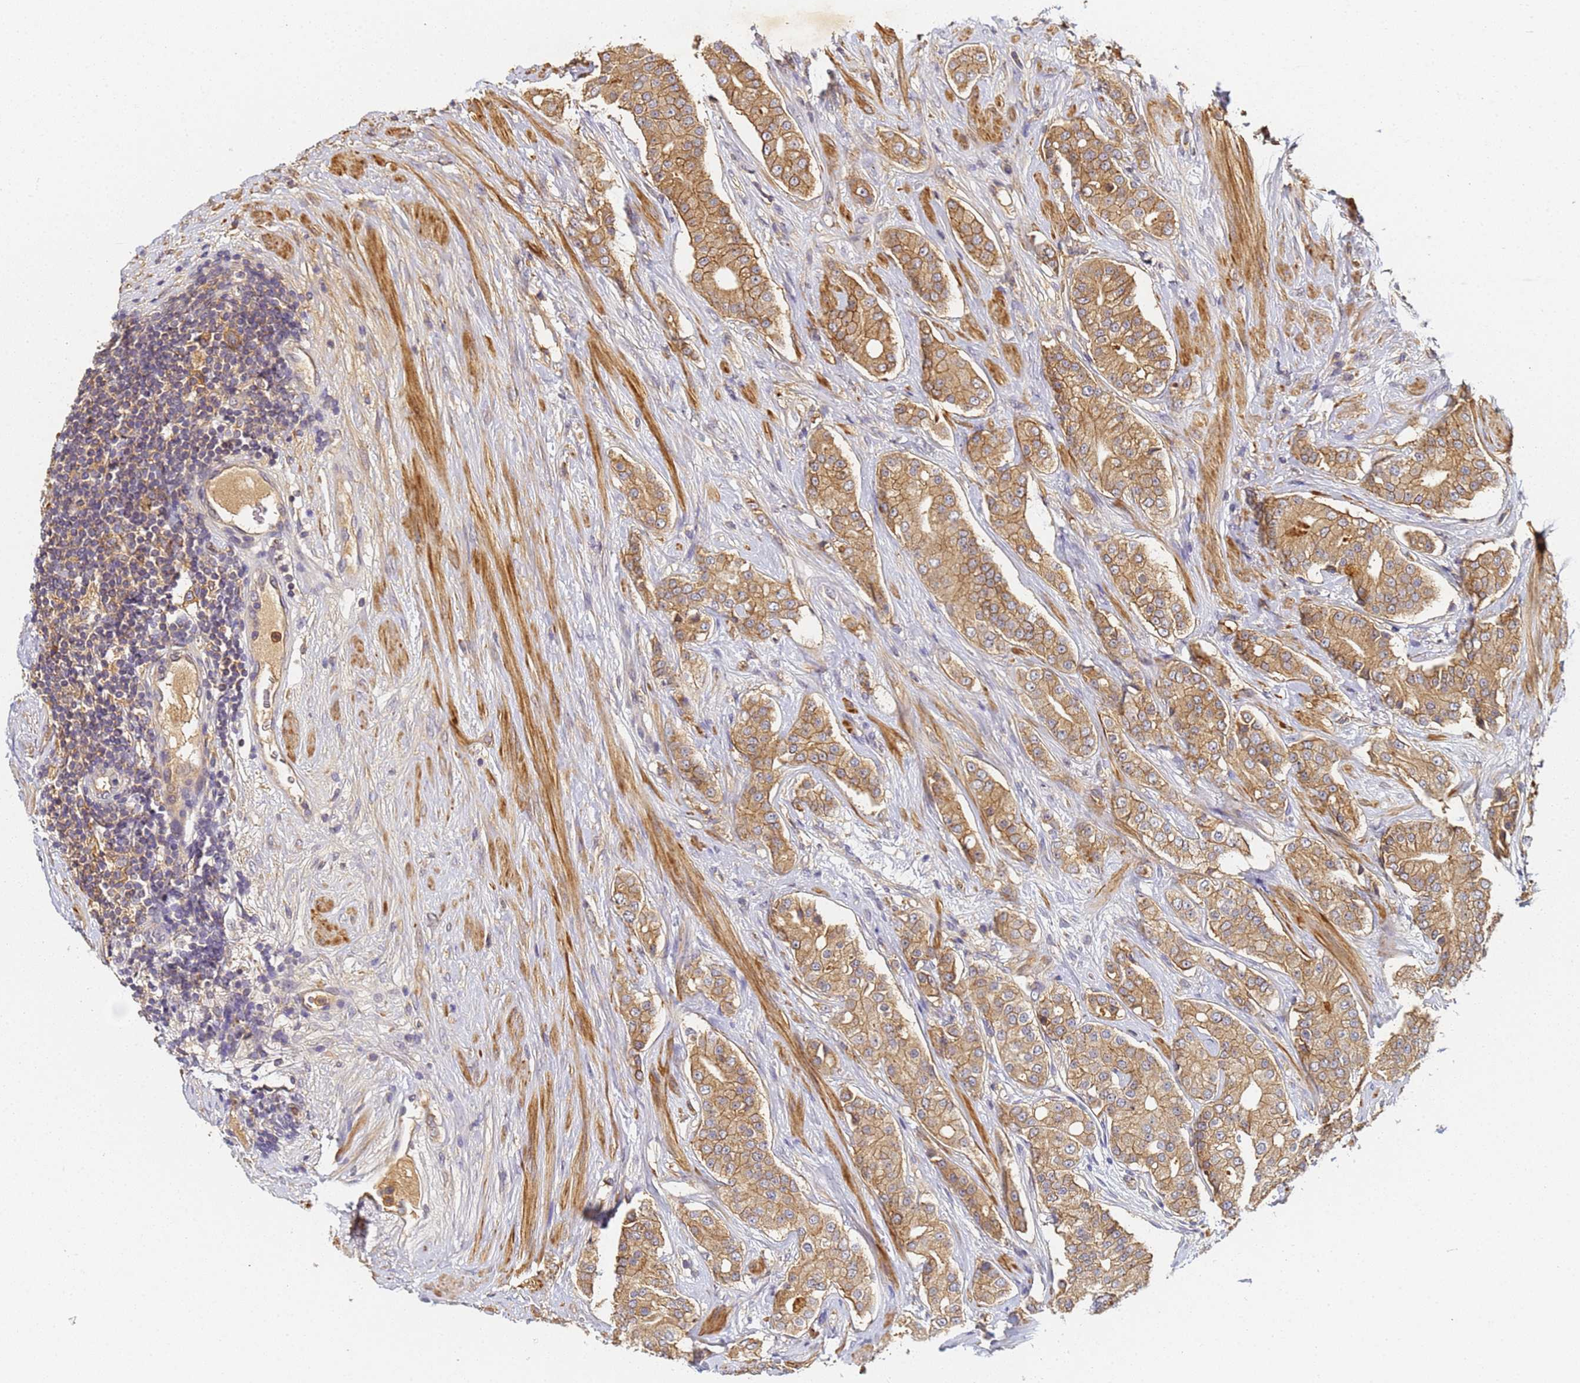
{"staining": {"intensity": "moderate", "quantity": ">75%", "location": "cytoplasmic/membranous"}, "tissue": "prostate cancer", "cell_type": "Tumor cells", "image_type": "cancer", "snomed": [{"axis": "morphology", "description": "Adenocarcinoma, High grade"}, {"axis": "topography", "description": "Prostate"}], "caption": "Brown immunohistochemical staining in prostate high-grade adenocarcinoma reveals moderate cytoplasmic/membranous staining in about >75% of tumor cells.", "gene": "LRRC69", "patient": {"sex": "male", "age": 71}}